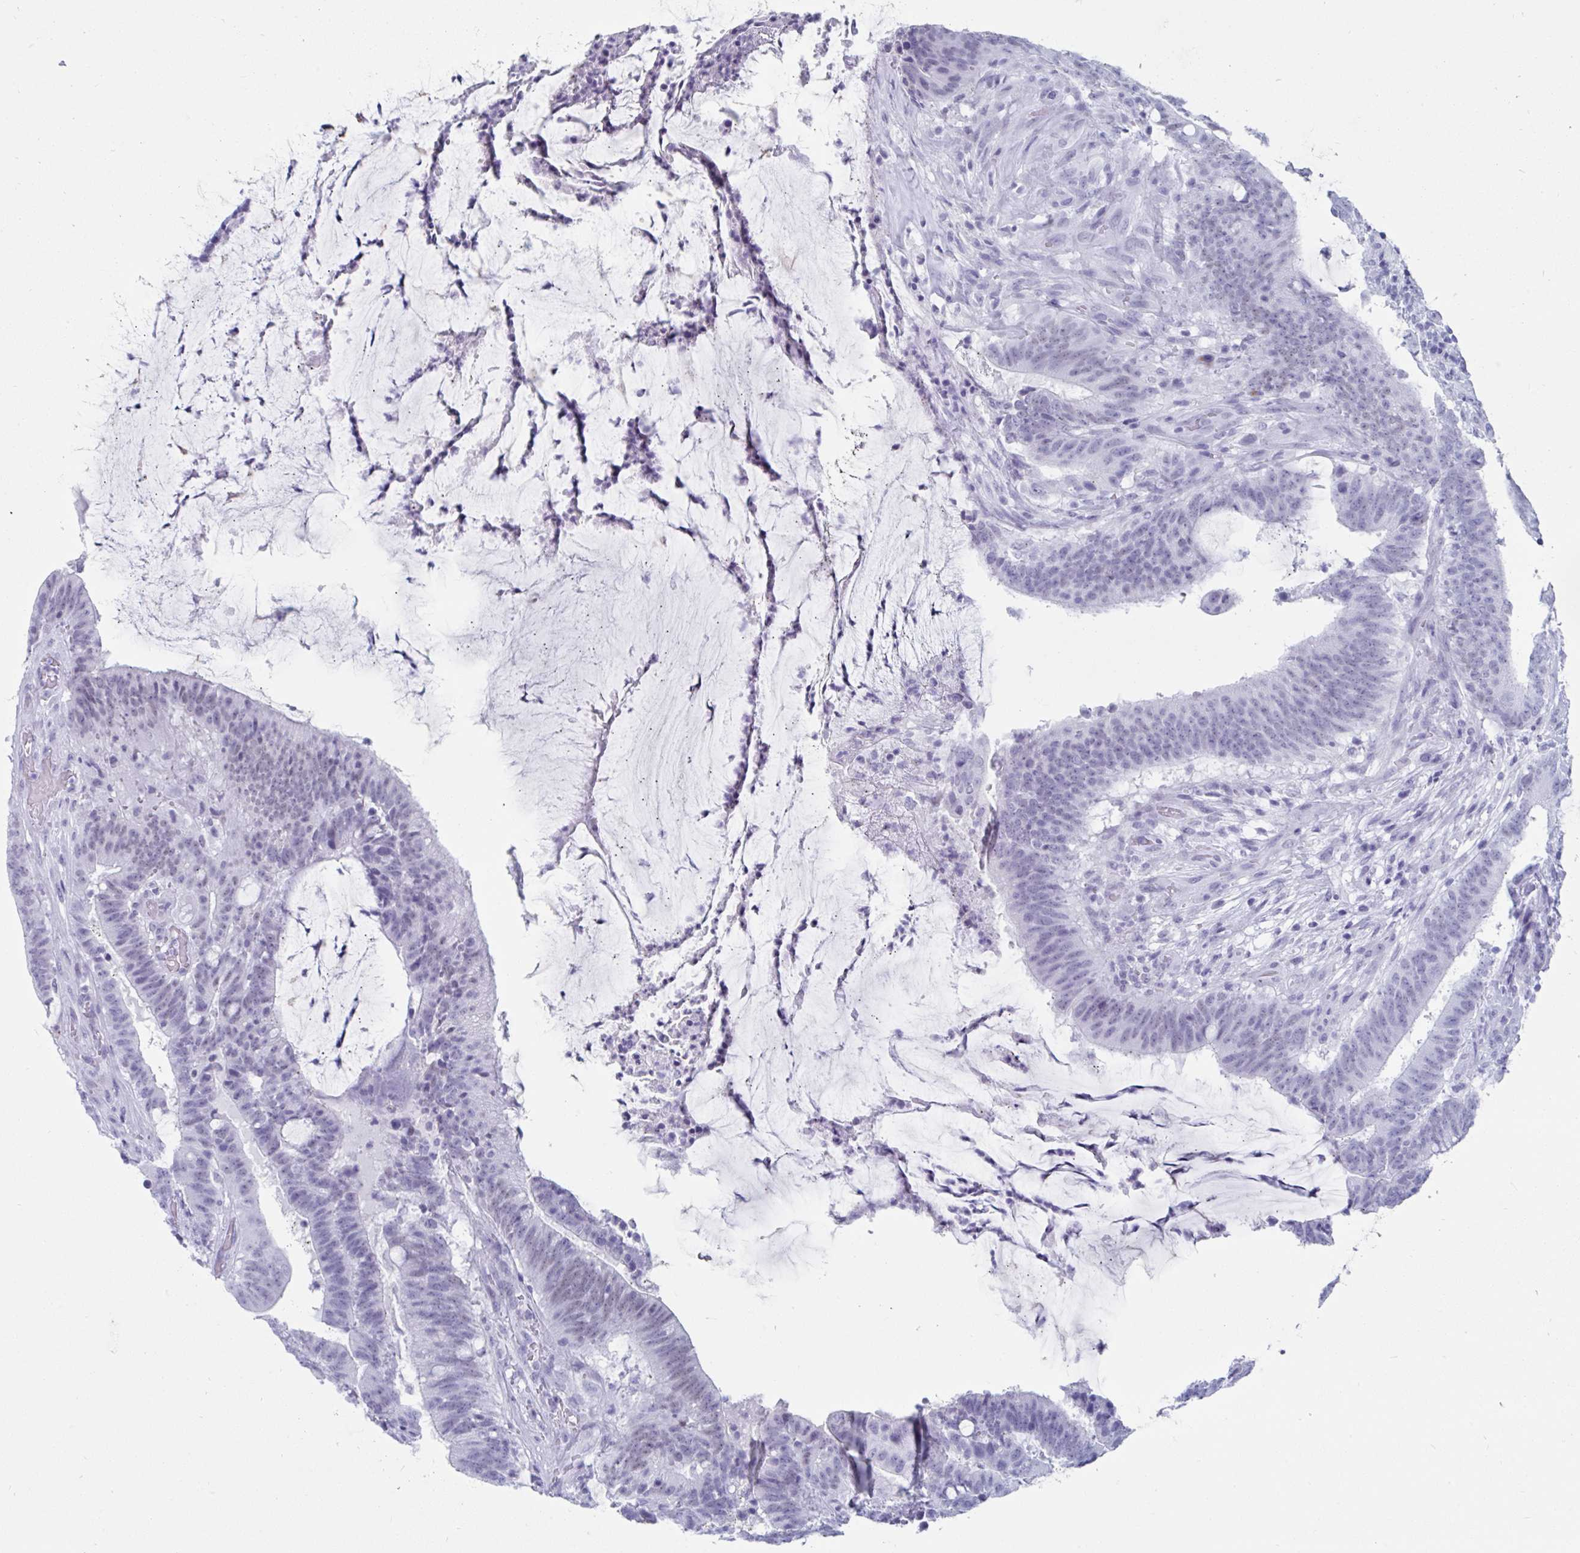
{"staining": {"intensity": "negative", "quantity": "none", "location": "none"}, "tissue": "colorectal cancer", "cell_type": "Tumor cells", "image_type": "cancer", "snomed": [{"axis": "morphology", "description": "Adenocarcinoma, NOS"}, {"axis": "topography", "description": "Colon"}], "caption": "Adenocarcinoma (colorectal) was stained to show a protein in brown. There is no significant staining in tumor cells. The staining is performed using DAB (3,3'-diaminobenzidine) brown chromogen with nuclei counter-stained in using hematoxylin.", "gene": "GKN2", "patient": {"sex": "female", "age": 43}}